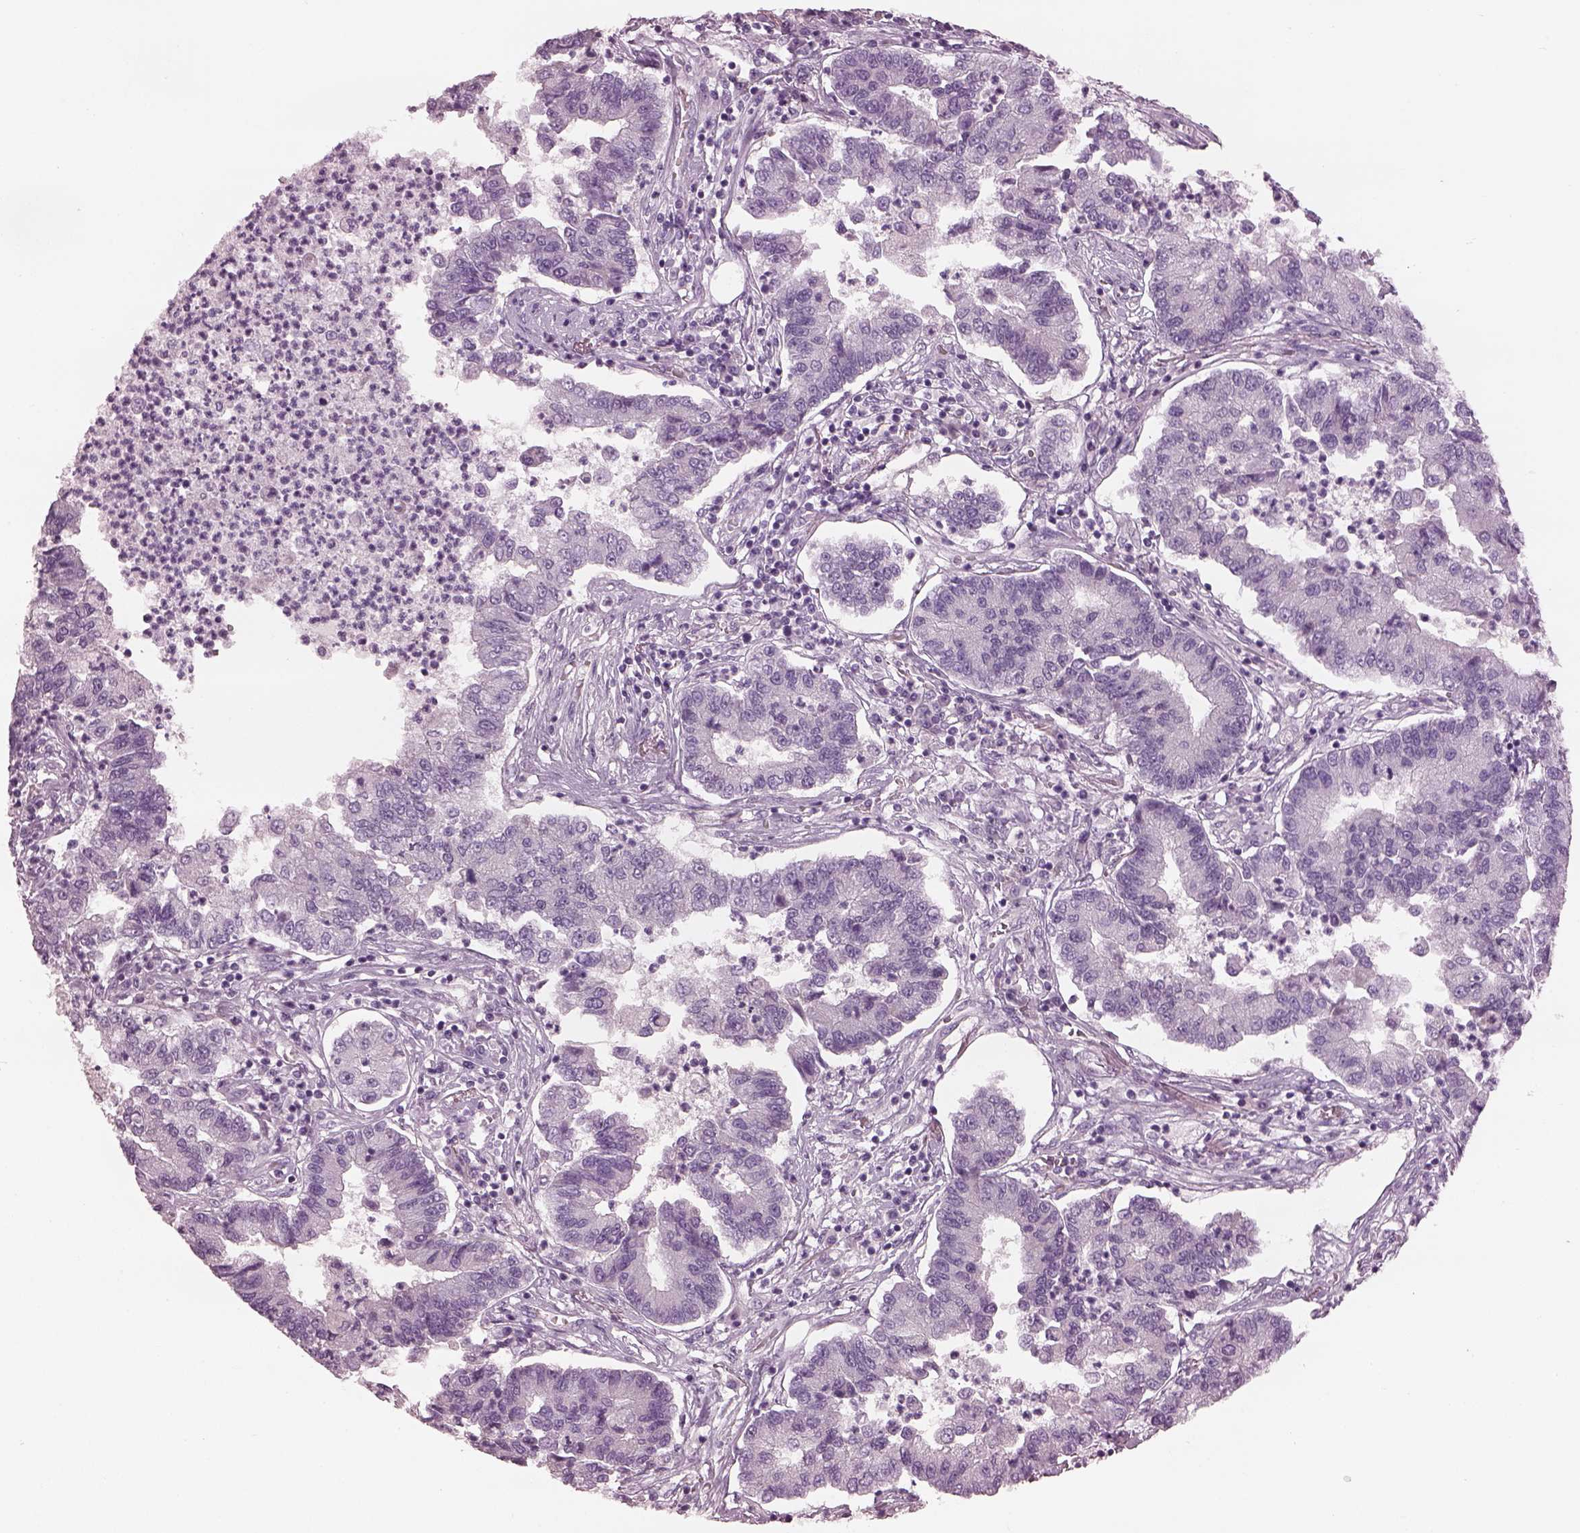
{"staining": {"intensity": "negative", "quantity": "none", "location": "none"}, "tissue": "lung cancer", "cell_type": "Tumor cells", "image_type": "cancer", "snomed": [{"axis": "morphology", "description": "Adenocarcinoma, NOS"}, {"axis": "topography", "description": "Lung"}], "caption": "IHC of lung cancer (adenocarcinoma) reveals no staining in tumor cells.", "gene": "PACRG", "patient": {"sex": "female", "age": 57}}